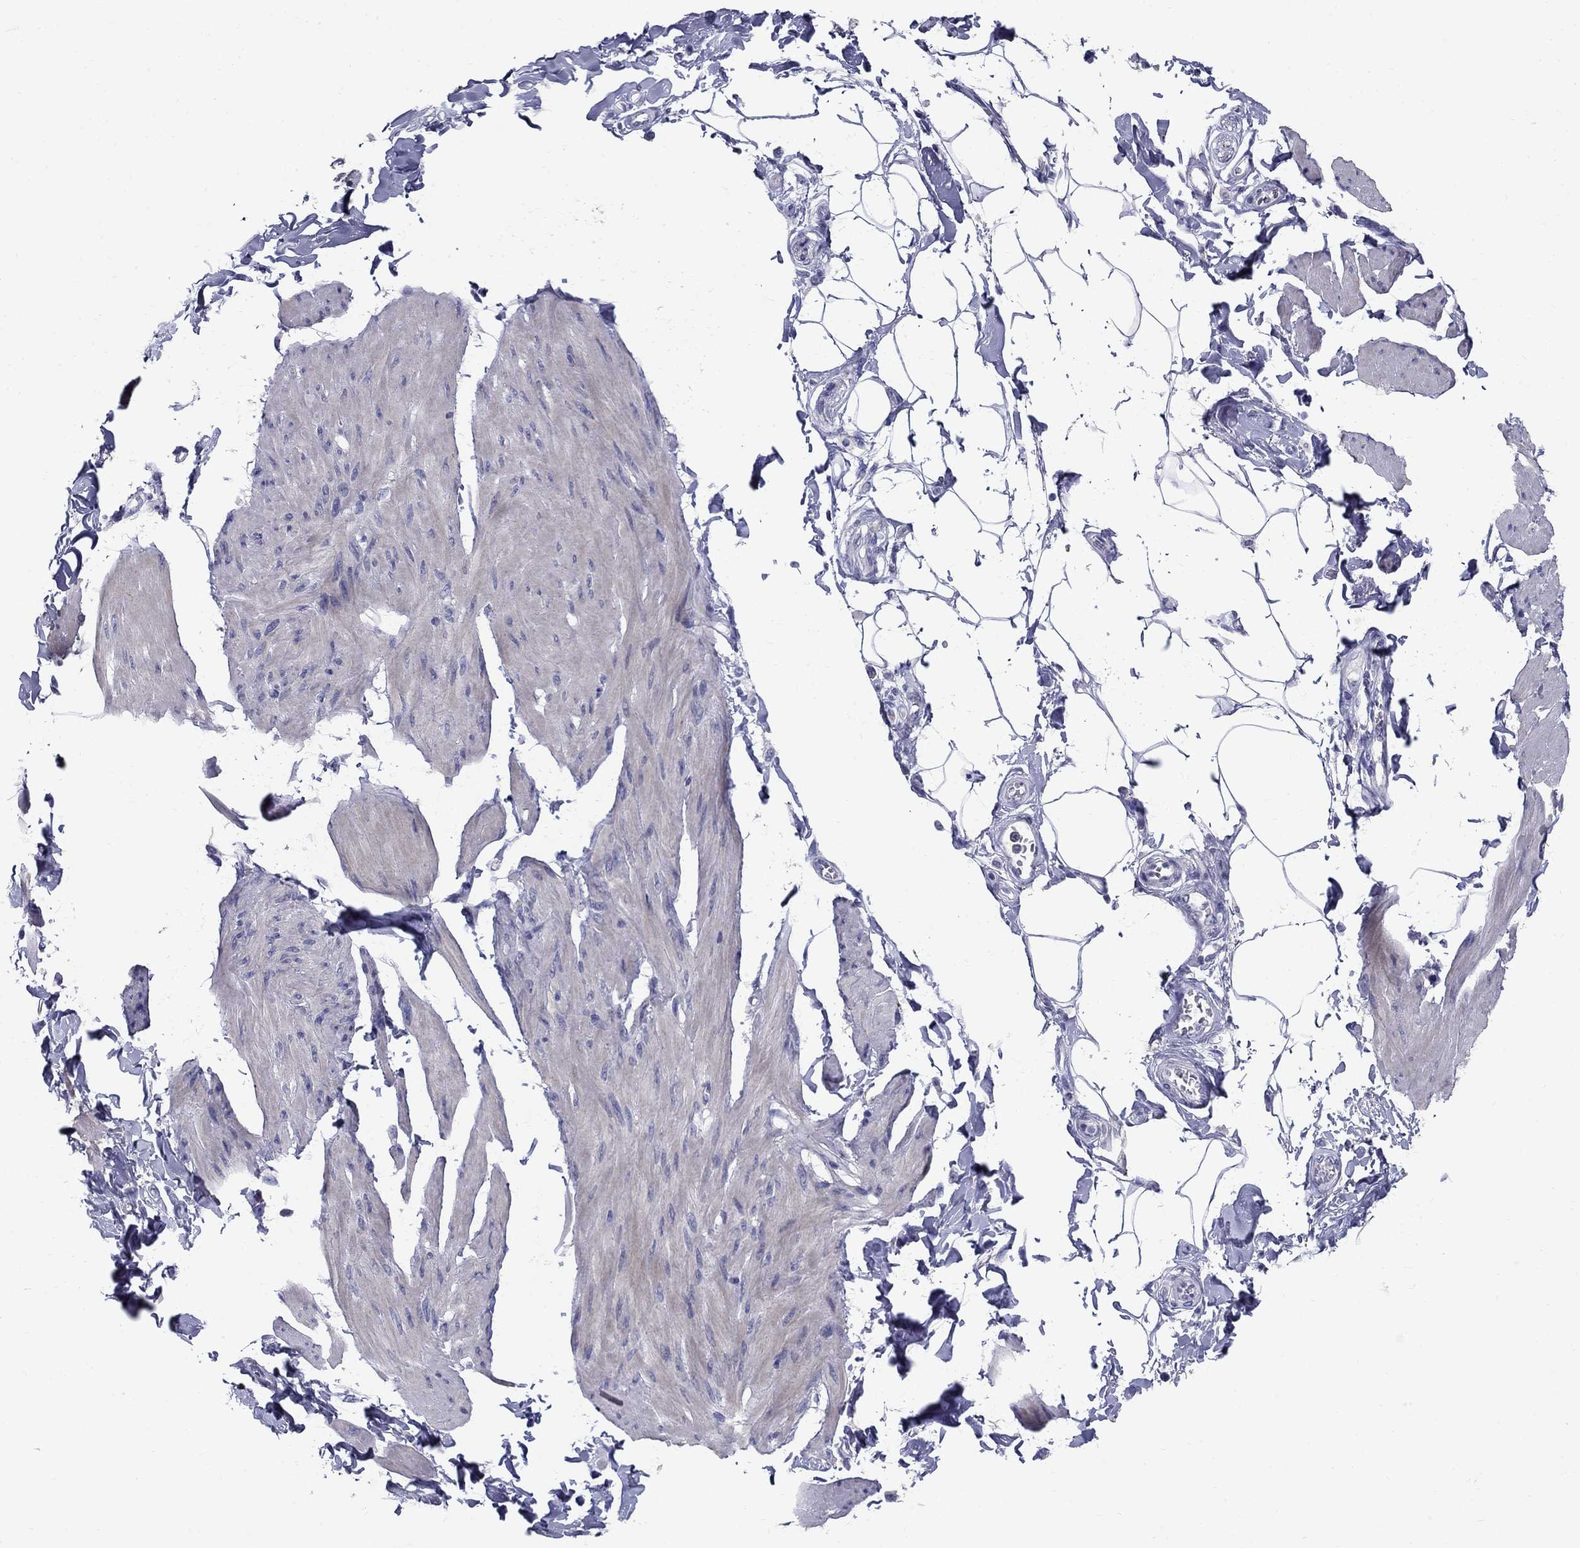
{"staining": {"intensity": "negative", "quantity": "none", "location": "none"}, "tissue": "smooth muscle", "cell_type": "Smooth muscle cells", "image_type": "normal", "snomed": [{"axis": "morphology", "description": "Normal tissue, NOS"}, {"axis": "topography", "description": "Adipose tissue"}, {"axis": "topography", "description": "Smooth muscle"}, {"axis": "topography", "description": "Peripheral nerve tissue"}], "caption": "Immunohistochemical staining of normal smooth muscle exhibits no significant positivity in smooth muscle cells. (Immunohistochemistry, brightfield microscopy, high magnification).", "gene": "TP53TG5", "patient": {"sex": "male", "age": 83}}